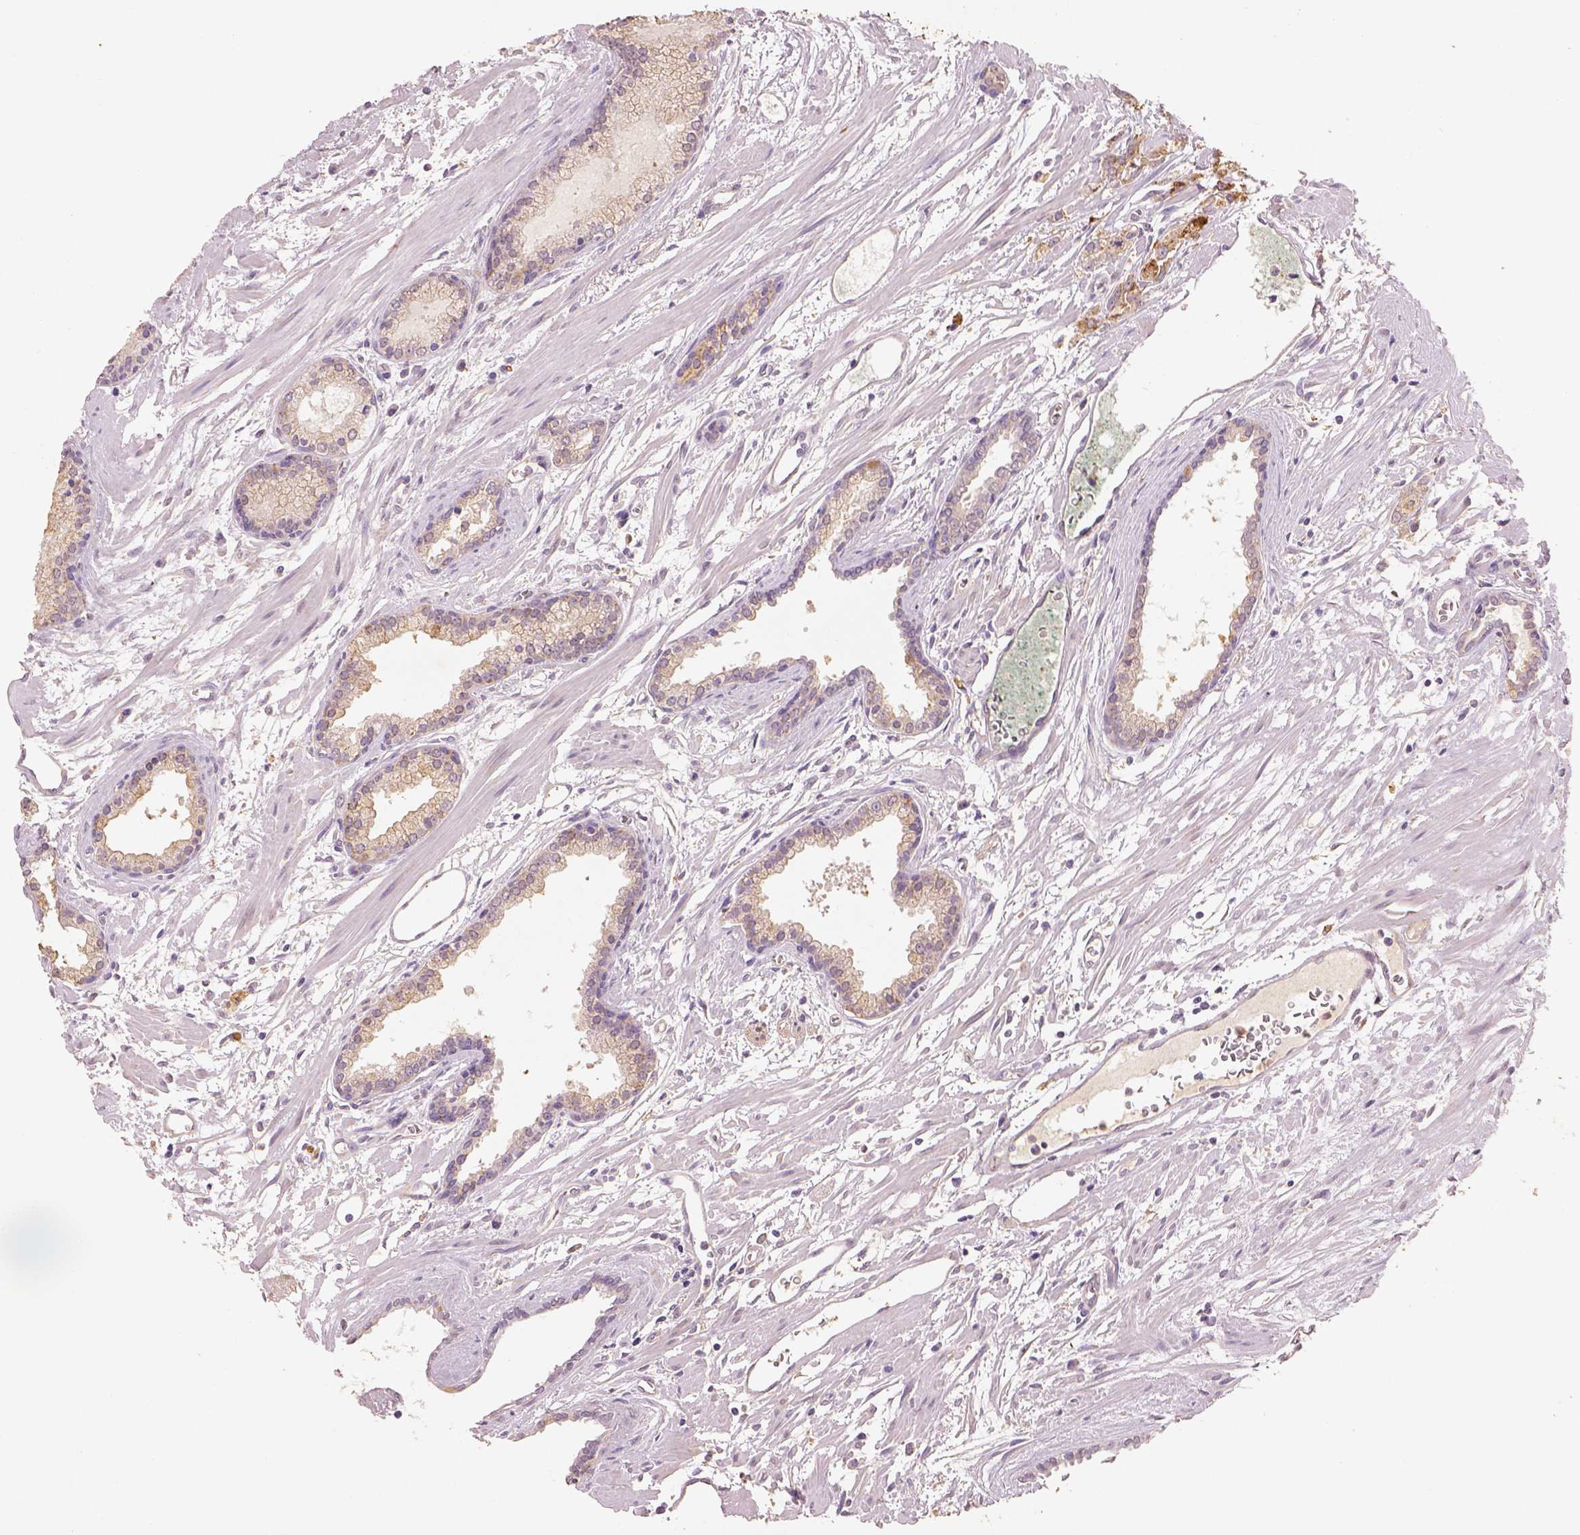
{"staining": {"intensity": "weak", "quantity": ">75%", "location": "cytoplasmic/membranous"}, "tissue": "prostate cancer", "cell_type": "Tumor cells", "image_type": "cancer", "snomed": [{"axis": "morphology", "description": "Adenocarcinoma, High grade"}, {"axis": "topography", "description": "Prostate"}], "caption": "Tumor cells display low levels of weak cytoplasmic/membranous staining in about >75% of cells in prostate cancer (high-grade adenocarcinoma).", "gene": "AP2B1", "patient": {"sex": "male", "age": 68}}